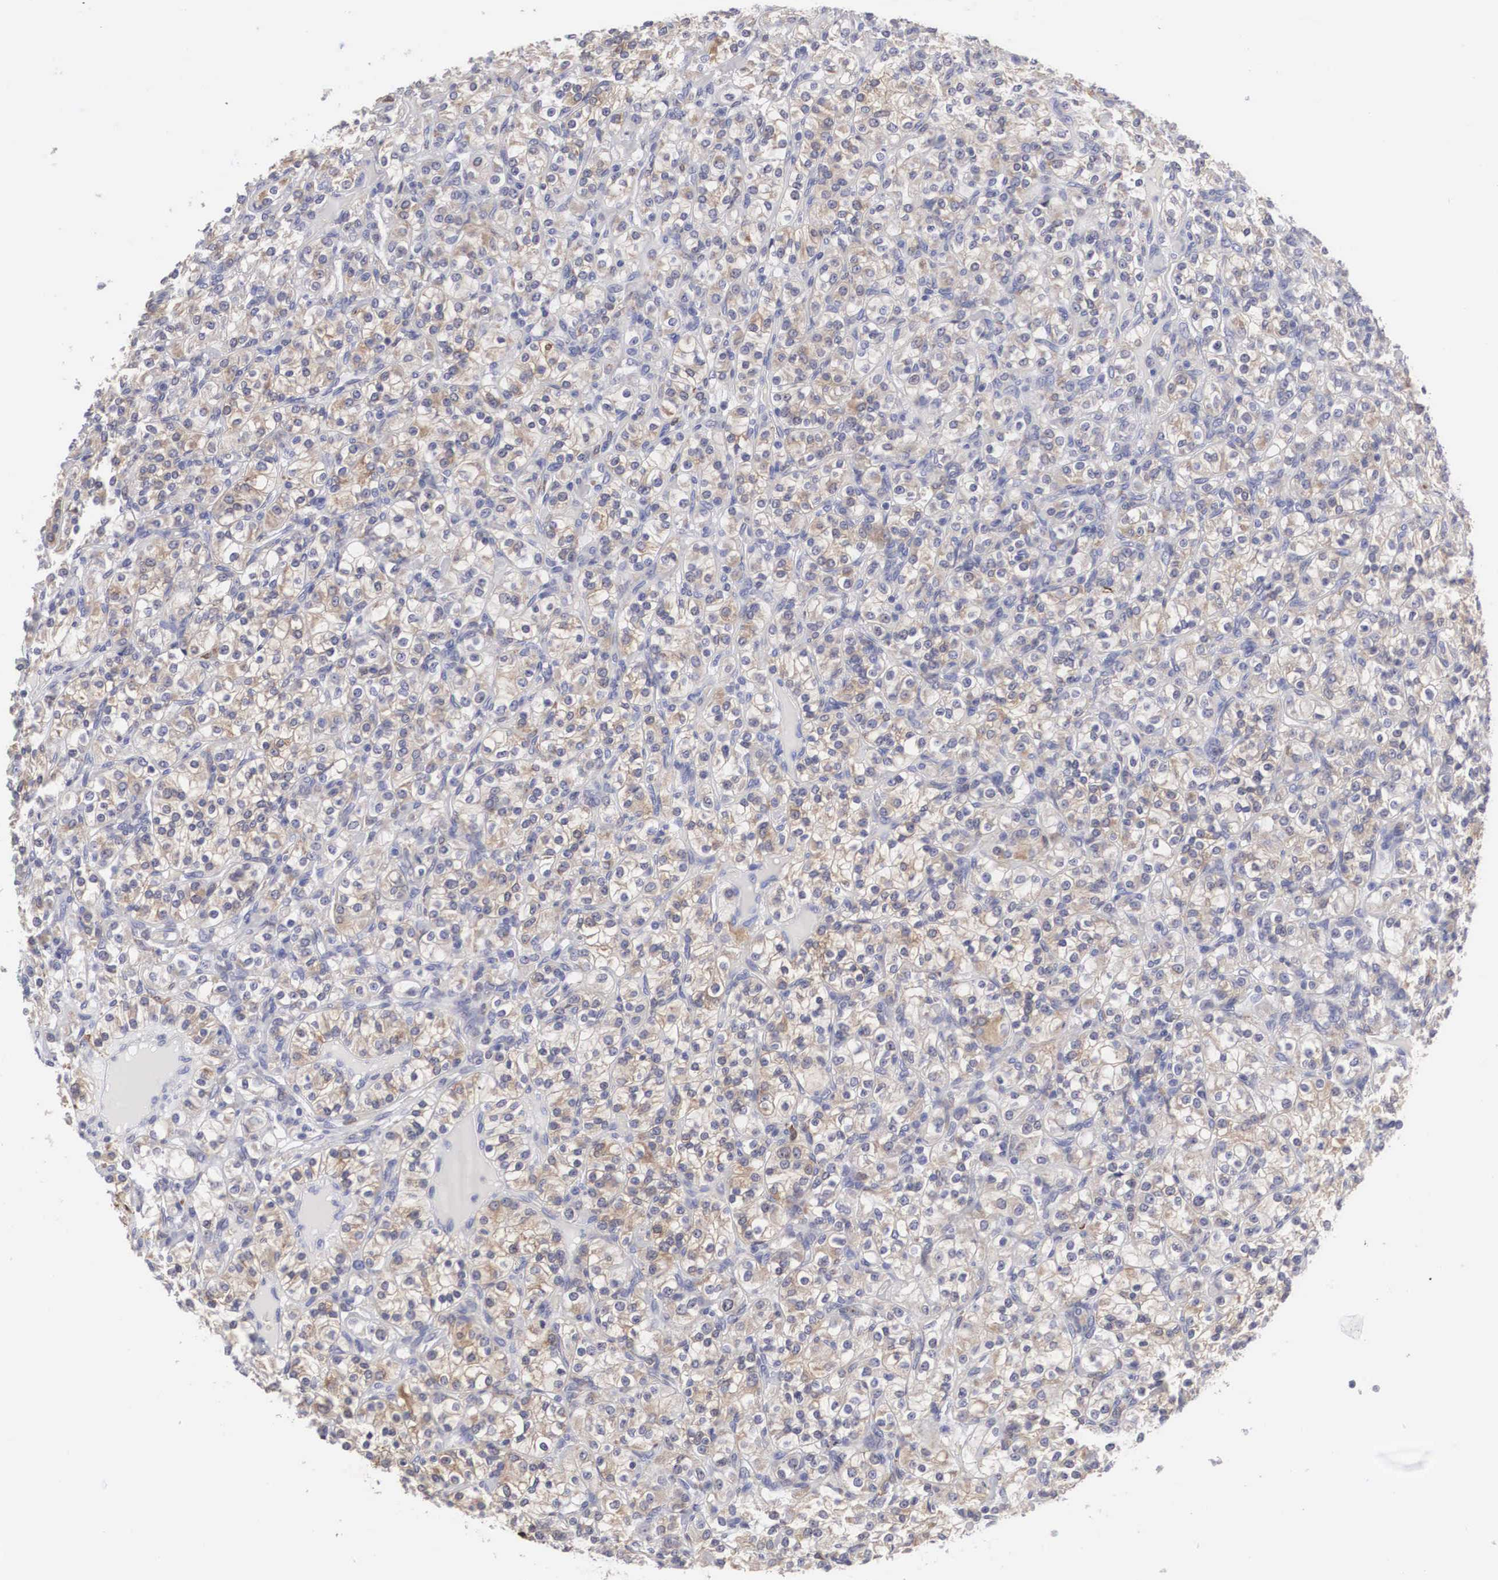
{"staining": {"intensity": "weak", "quantity": "25%-75%", "location": "cytoplasmic/membranous"}, "tissue": "renal cancer", "cell_type": "Tumor cells", "image_type": "cancer", "snomed": [{"axis": "morphology", "description": "Adenocarcinoma, NOS"}, {"axis": "topography", "description": "Kidney"}], "caption": "Immunohistochemistry (IHC) micrograph of adenocarcinoma (renal) stained for a protein (brown), which displays low levels of weak cytoplasmic/membranous positivity in approximately 25%-75% of tumor cells.", "gene": "HMOX1", "patient": {"sex": "male", "age": 77}}